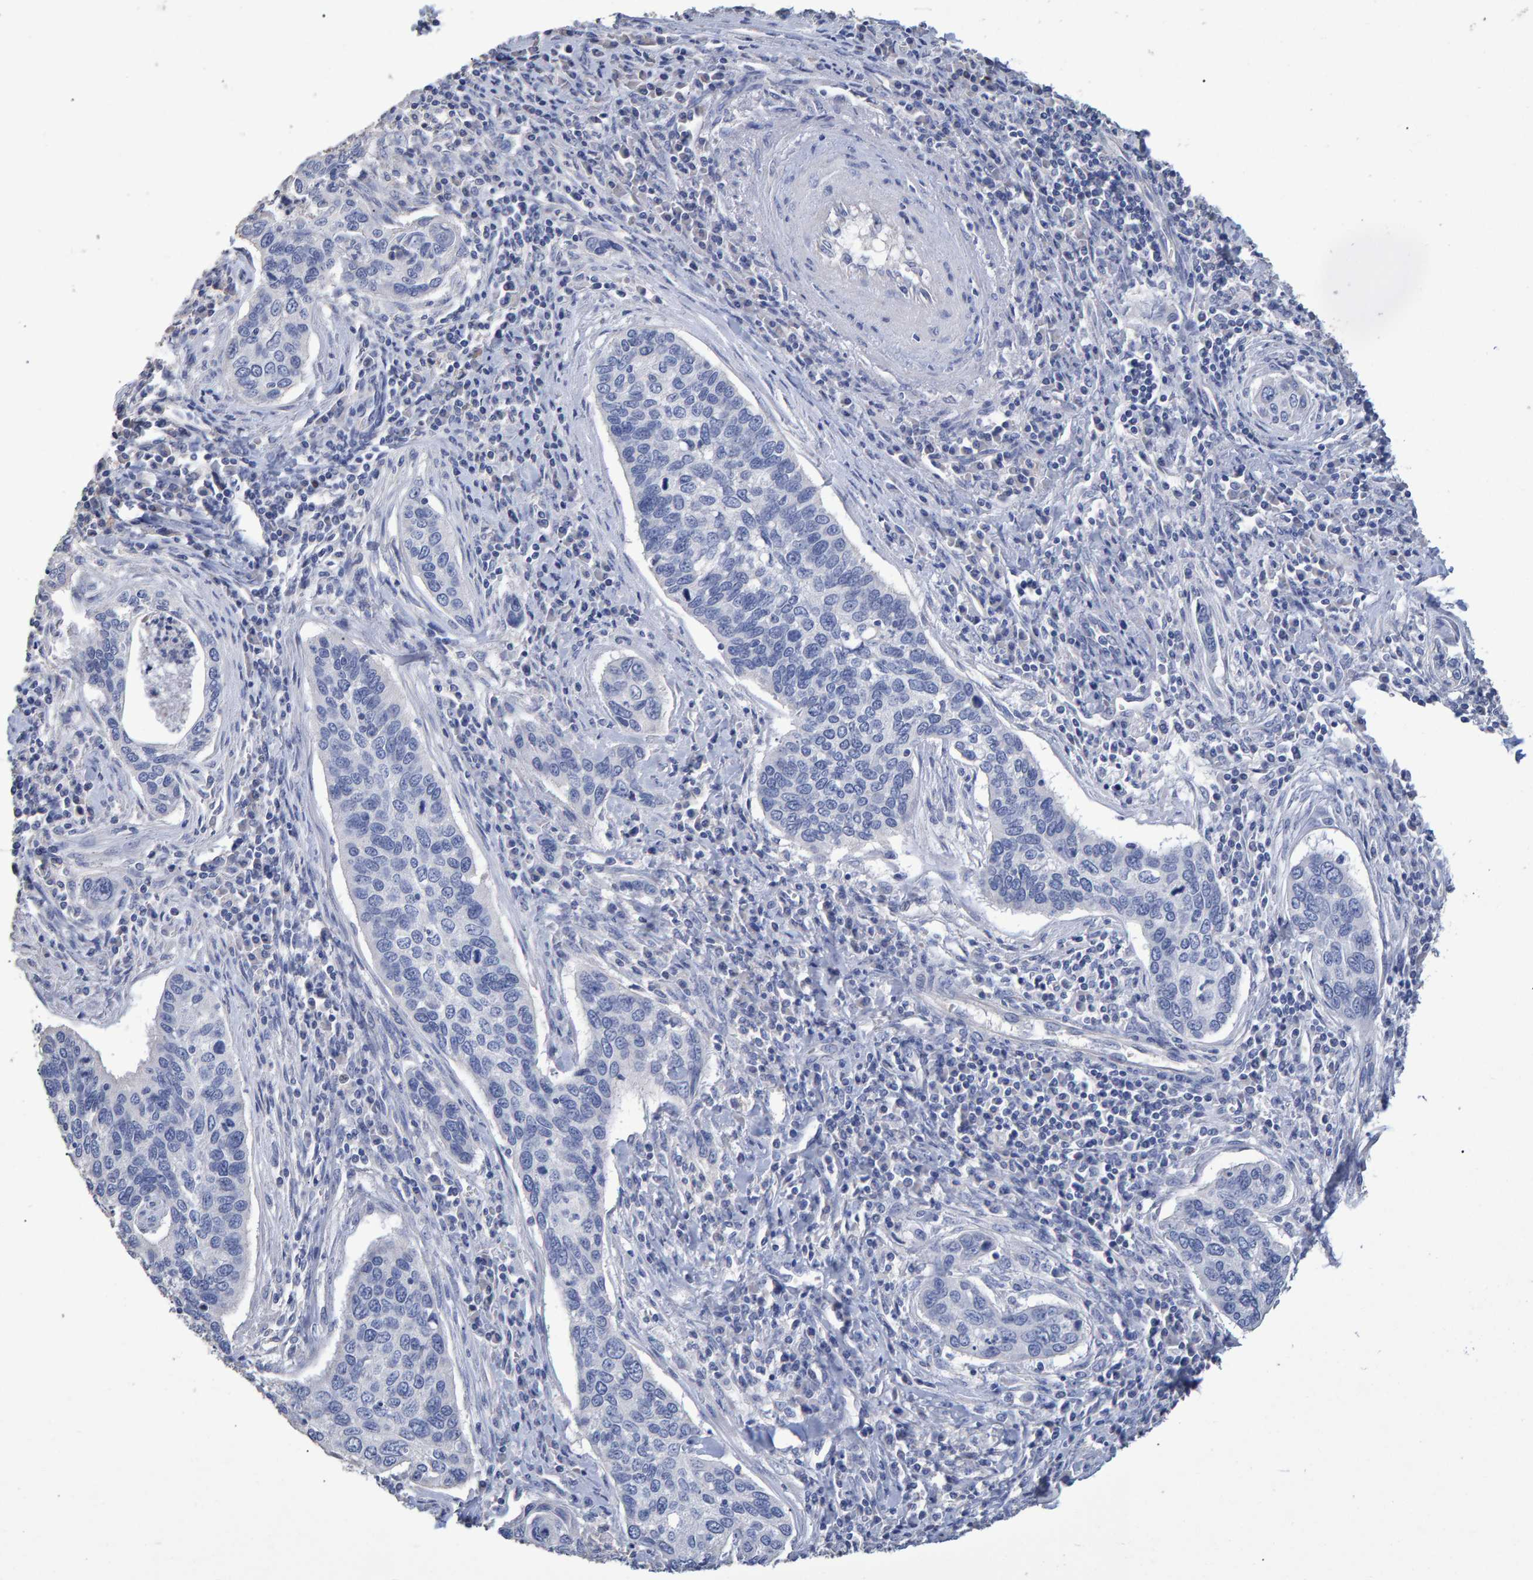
{"staining": {"intensity": "negative", "quantity": "none", "location": "none"}, "tissue": "cervical cancer", "cell_type": "Tumor cells", "image_type": "cancer", "snomed": [{"axis": "morphology", "description": "Squamous cell carcinoma, NOS"}, {"axis": "topography", "description": "Cervix"}], "caption": "There is no significant staining in tumor cells of cervical squamous cell carcinoma. (Brightfield microscopy of DAB (3,3'-diaminobenzidine) immunohistochemistry at high magnification).", "gene": "HEMGN", "patient": {"sex": "female", "age": 53}}